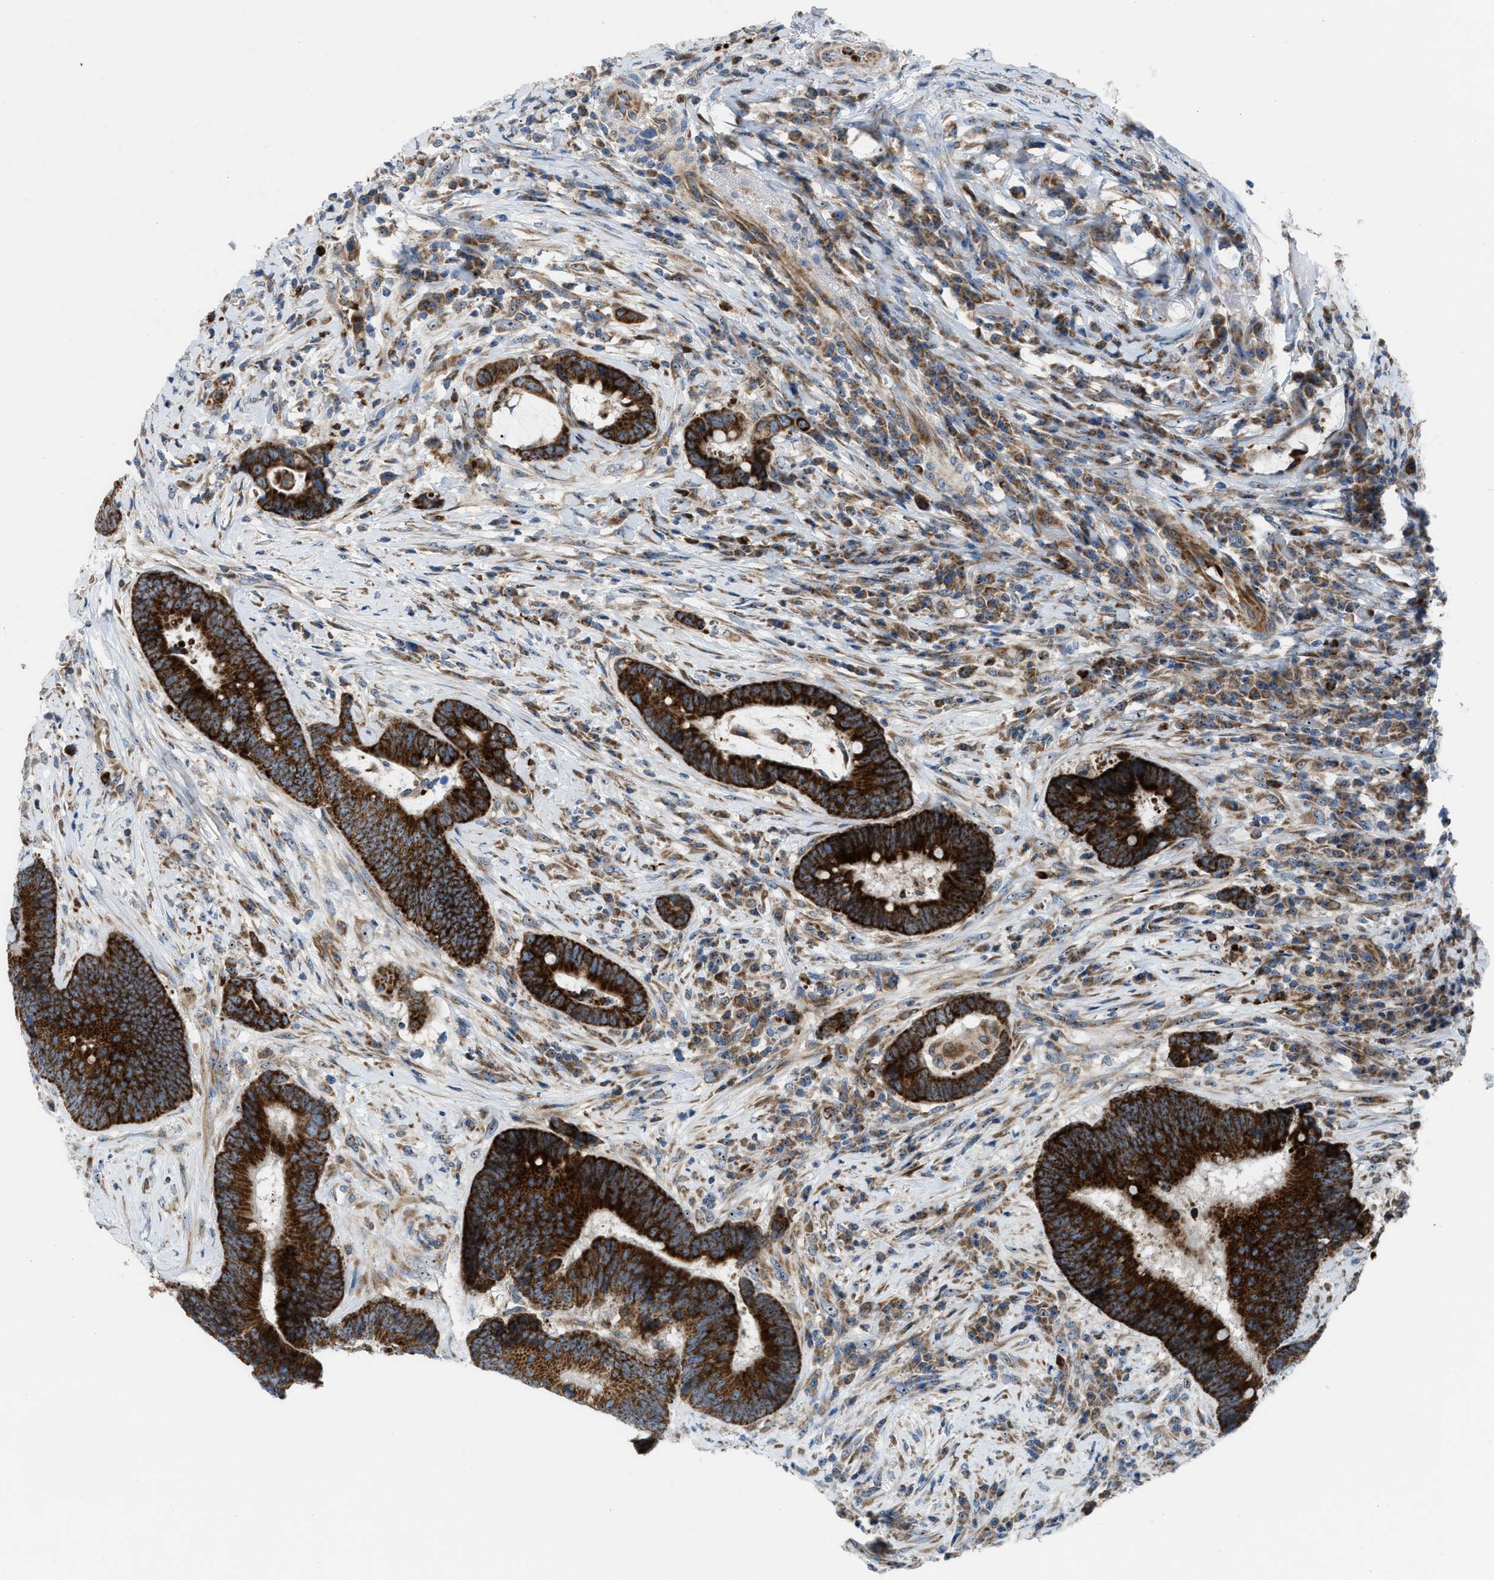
{"staining": {"intensity": "strong", "quantity": ">75%", "location": "cytoplasmic/membranous"}, "tissue": "colorectal cancer", "cell_type": "Tumor cells", "image_type": "cancer", "snomed": [{"axis": "morphology", "description": "Adenocarcinoma, NOS"}, {"axis": "topography", "description": "Rectum"}, {"axis": "topography", "description": "Anal"}], "caption": "Human colorectal cancer (adenocarcinoma) stained for a protein (brown) displays strong cytoplasmic/membranous positive positivity in approximately >75% of tumor cells.", "gene": "TPH1", "patient": {"sex": "female", "age": 89}}